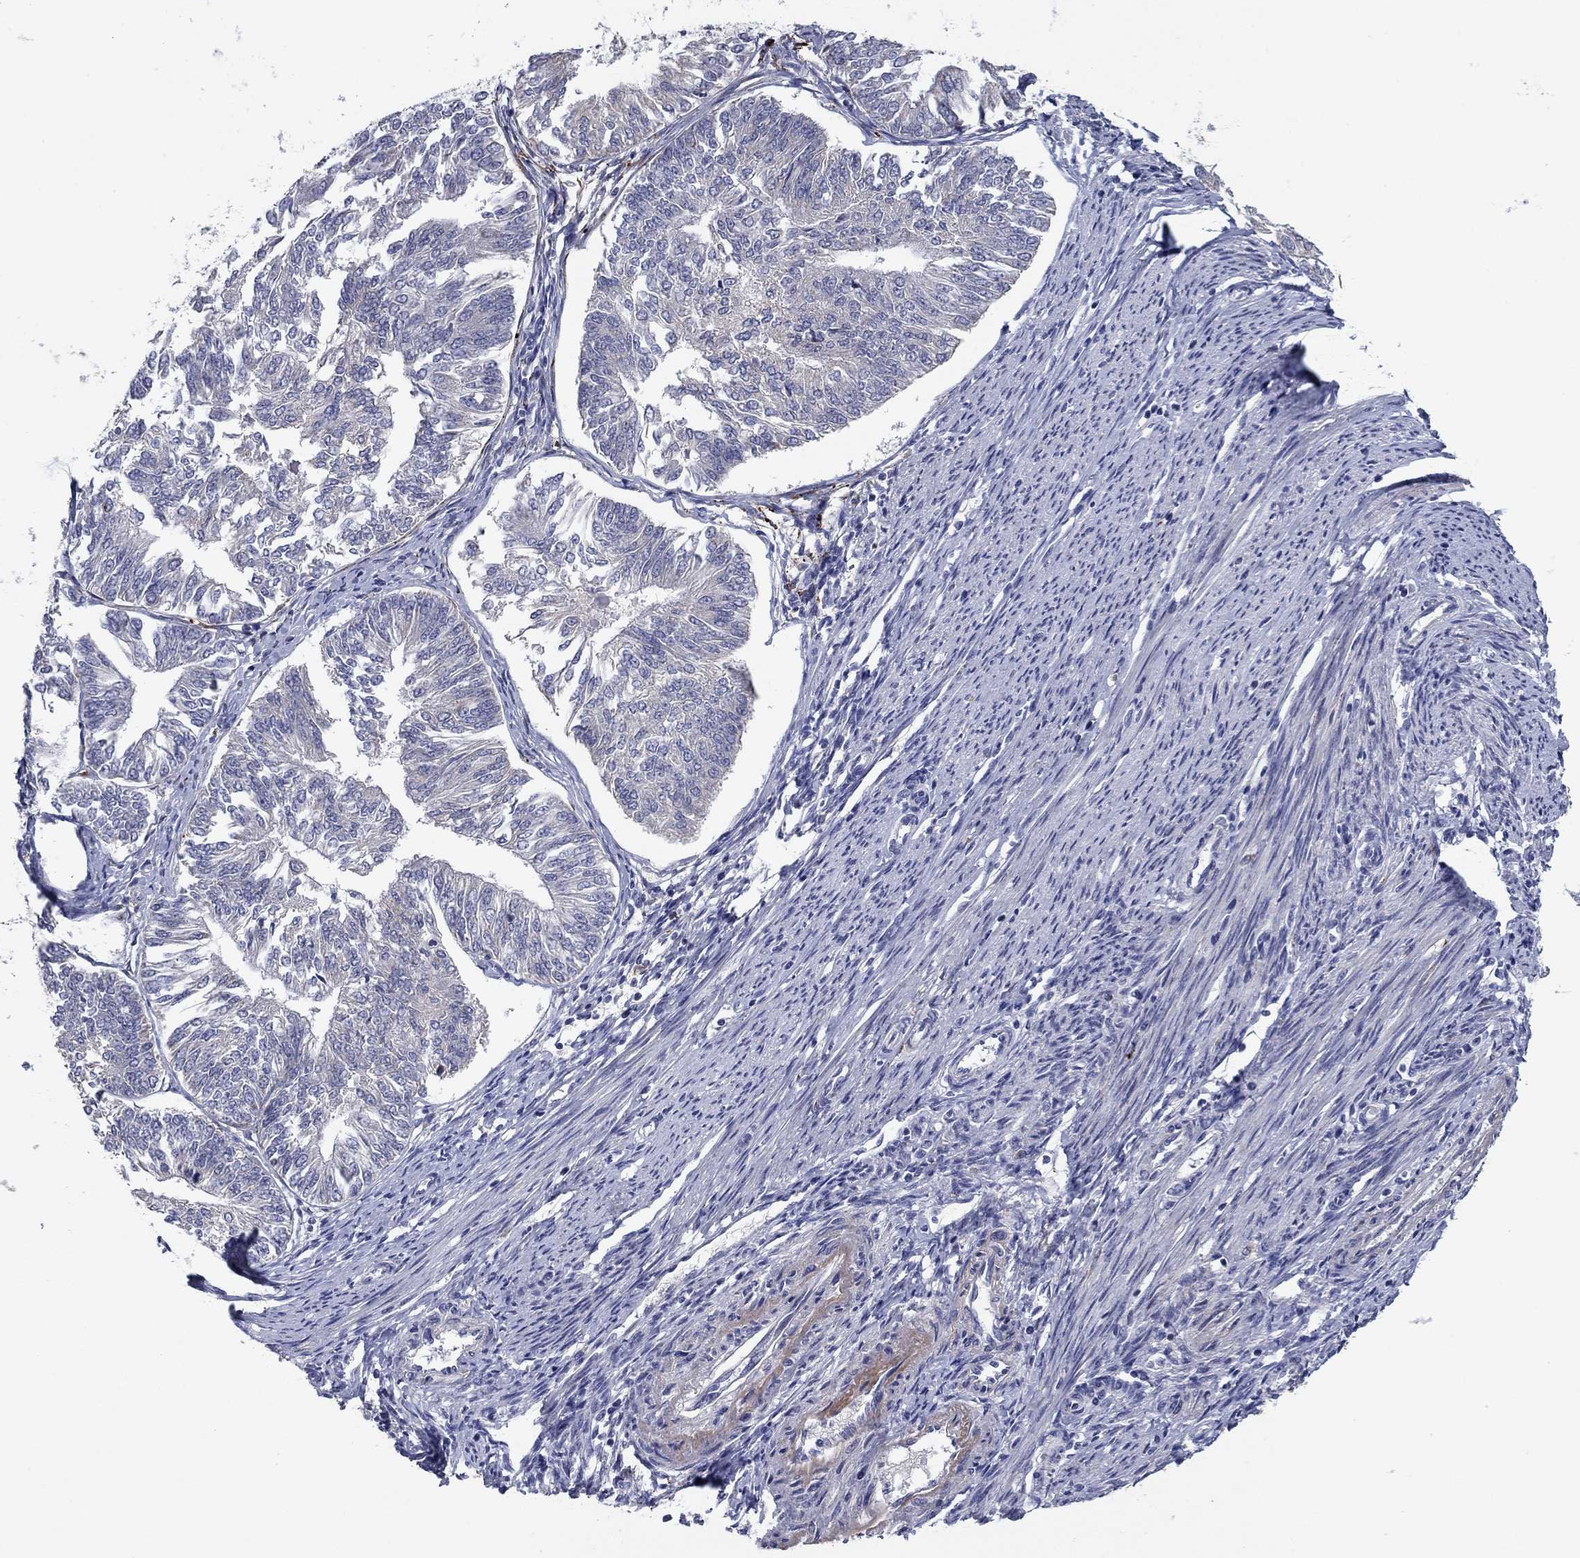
{"staining": {"intensity": "negative", "quantity": "none", "location": "none"}, "tissue": "endometrial cancer", "cell_type": "Tumor cells", "image_type": "cancer", "snomed": [{"axis": "morphology", "description": "Adenocarcinoma, NOS"}, {"axis": "topography", "description": "Endometrium"}], "caption": "Immunohistochemistry (IHC) micrograph of neoplastic tissue: human endometrial adenocarcinoma stained with DAB (3,3'-diaminobenzidine) shows no significant protein expression in tumor cells.", "gene": "PTGDS", "patient": {"sex": "female", "age": 58}}